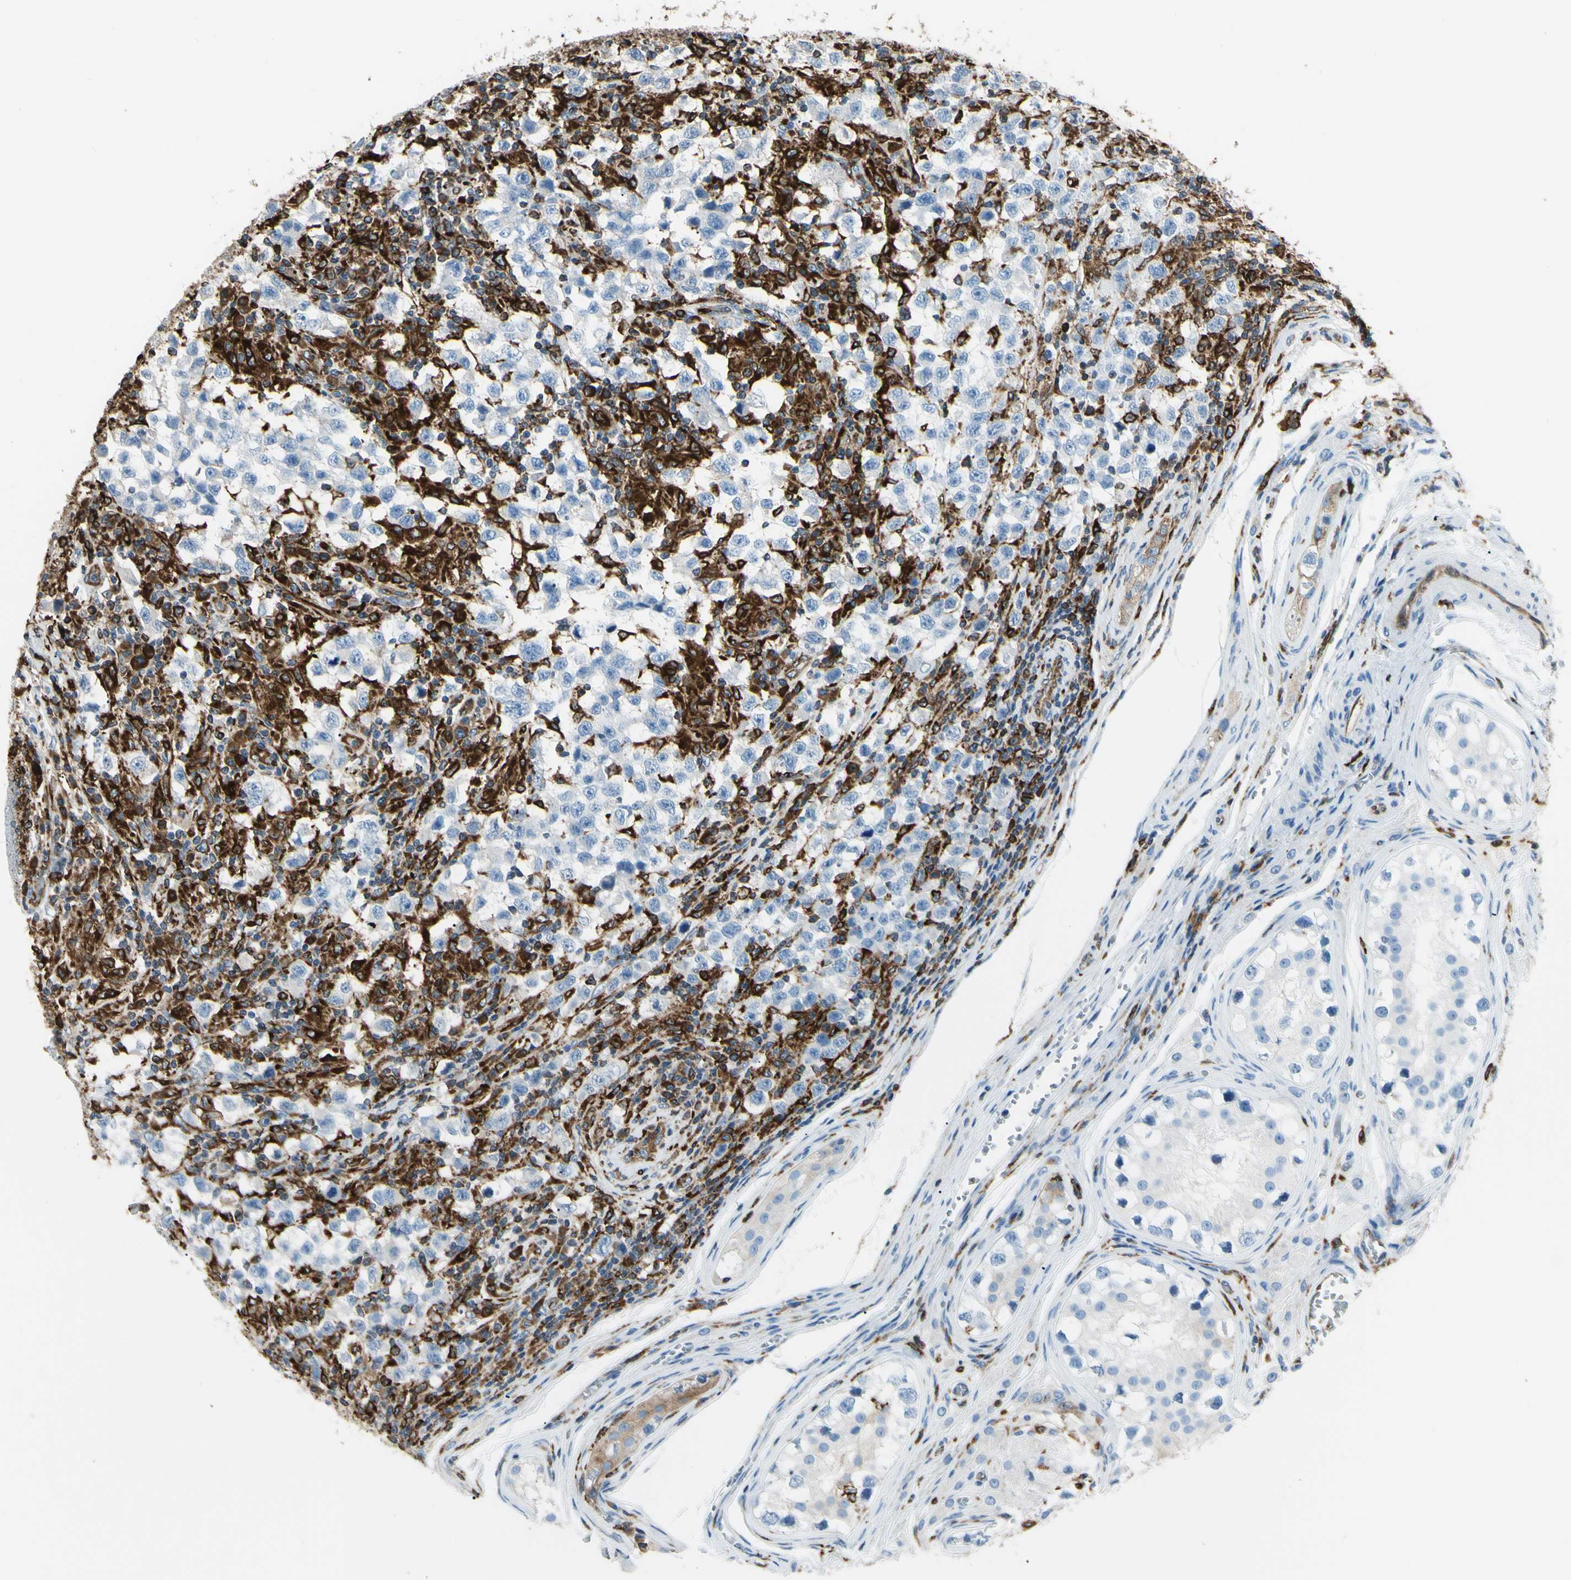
{"staining": {"intensity": "negative", "quantity": "none", "location": "none"}, "tissue": "testis cancer", "cell_type": "Tumor cells", "image_type": "cancer", "snomed": [{"axis": "morphology", "description": "Carcinoma, Embryonal, NOS"}, {"axis": "topography", "description": "Testis"}], "caption": "Micrograph shows no significant protein staining in tumor cells of embryonal carcinoma (testis).", "gene": "CD74", "patient": {"sex": "male", "age": 21}}